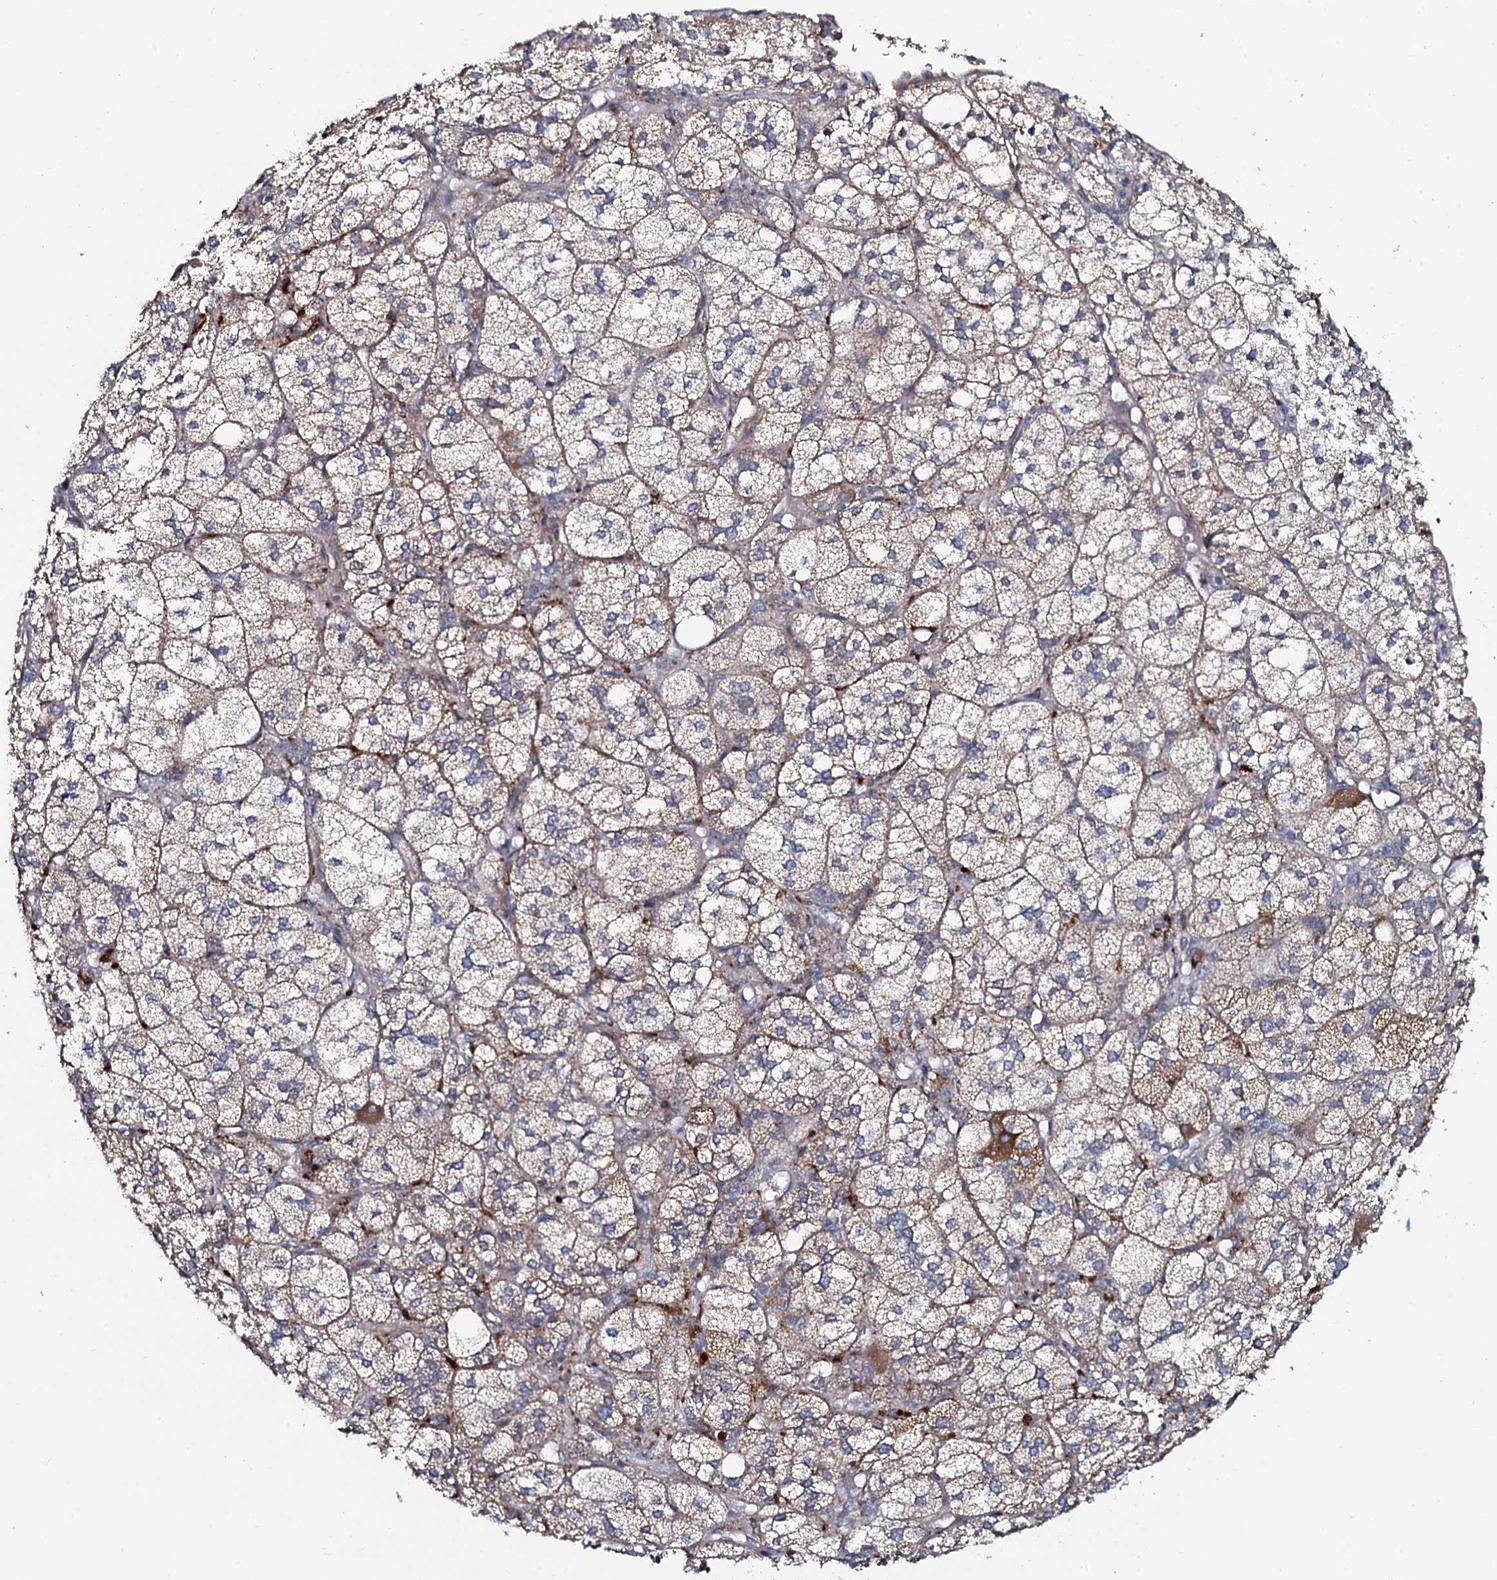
{"staining": {"intensity": "moderate", "quantity": "25%-75%", "location": "cytoplasmic/membranous"}, "tissue": "adrenal gland", "cell_type": "Glandular cells", "image_type": "normal", "snomed": [{"axis": "morphology", "description": "Normal tissue, NOS"}, {"axis": "topography", "description": "Adrenal gland"}], "caption": "IHC photomicrograph of normal human adrenal gland stained for a protein (brown), which shows medium levels of moderate cytoplasmic/membranous expression in about 25%-75% of glandular cells.", "gene": "KCTD4", "patient": {"sex": "female", "age": 61}}